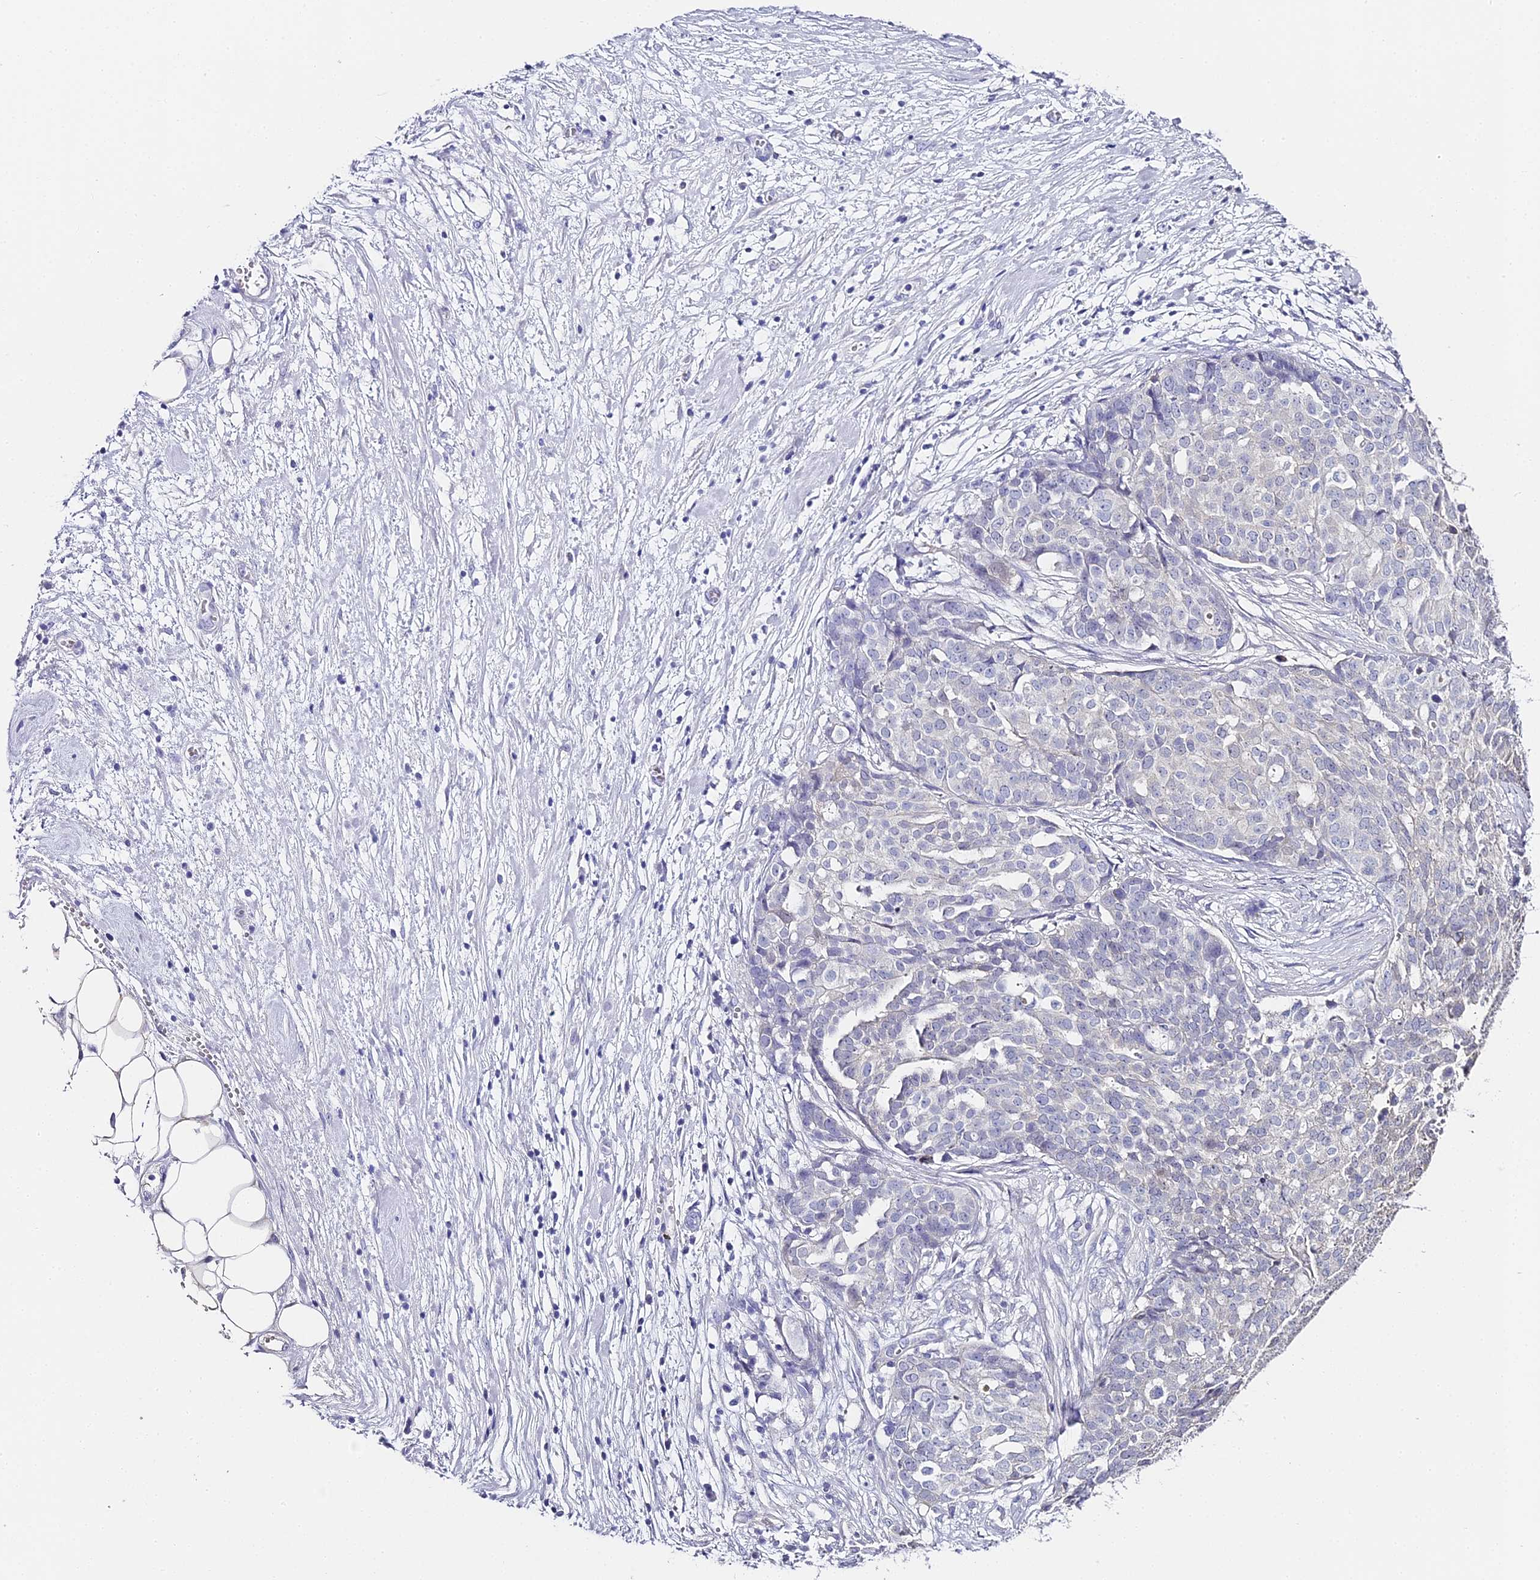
{"staining": {"intensity": "negative", "quantity": "none", "location": "none"}, "tissue": "ovarian cancer", "cell_type": "Tumor cells", "image_type": "cancer", "snomed": [{"axis": "morphology", "description": "Cystadenocarcinoma, serous, NOS"}, {"axis": "topography", "description": "Soft tissue"}, {"axis": "topography", "description": "Ovary"}], "caption": "Tumor cells show no significant expression in serous cystadenocarcinoma (ovarian).", "gene": "ABHD14A-ACY1", "patient": {"sex": "female", "age": 57}}